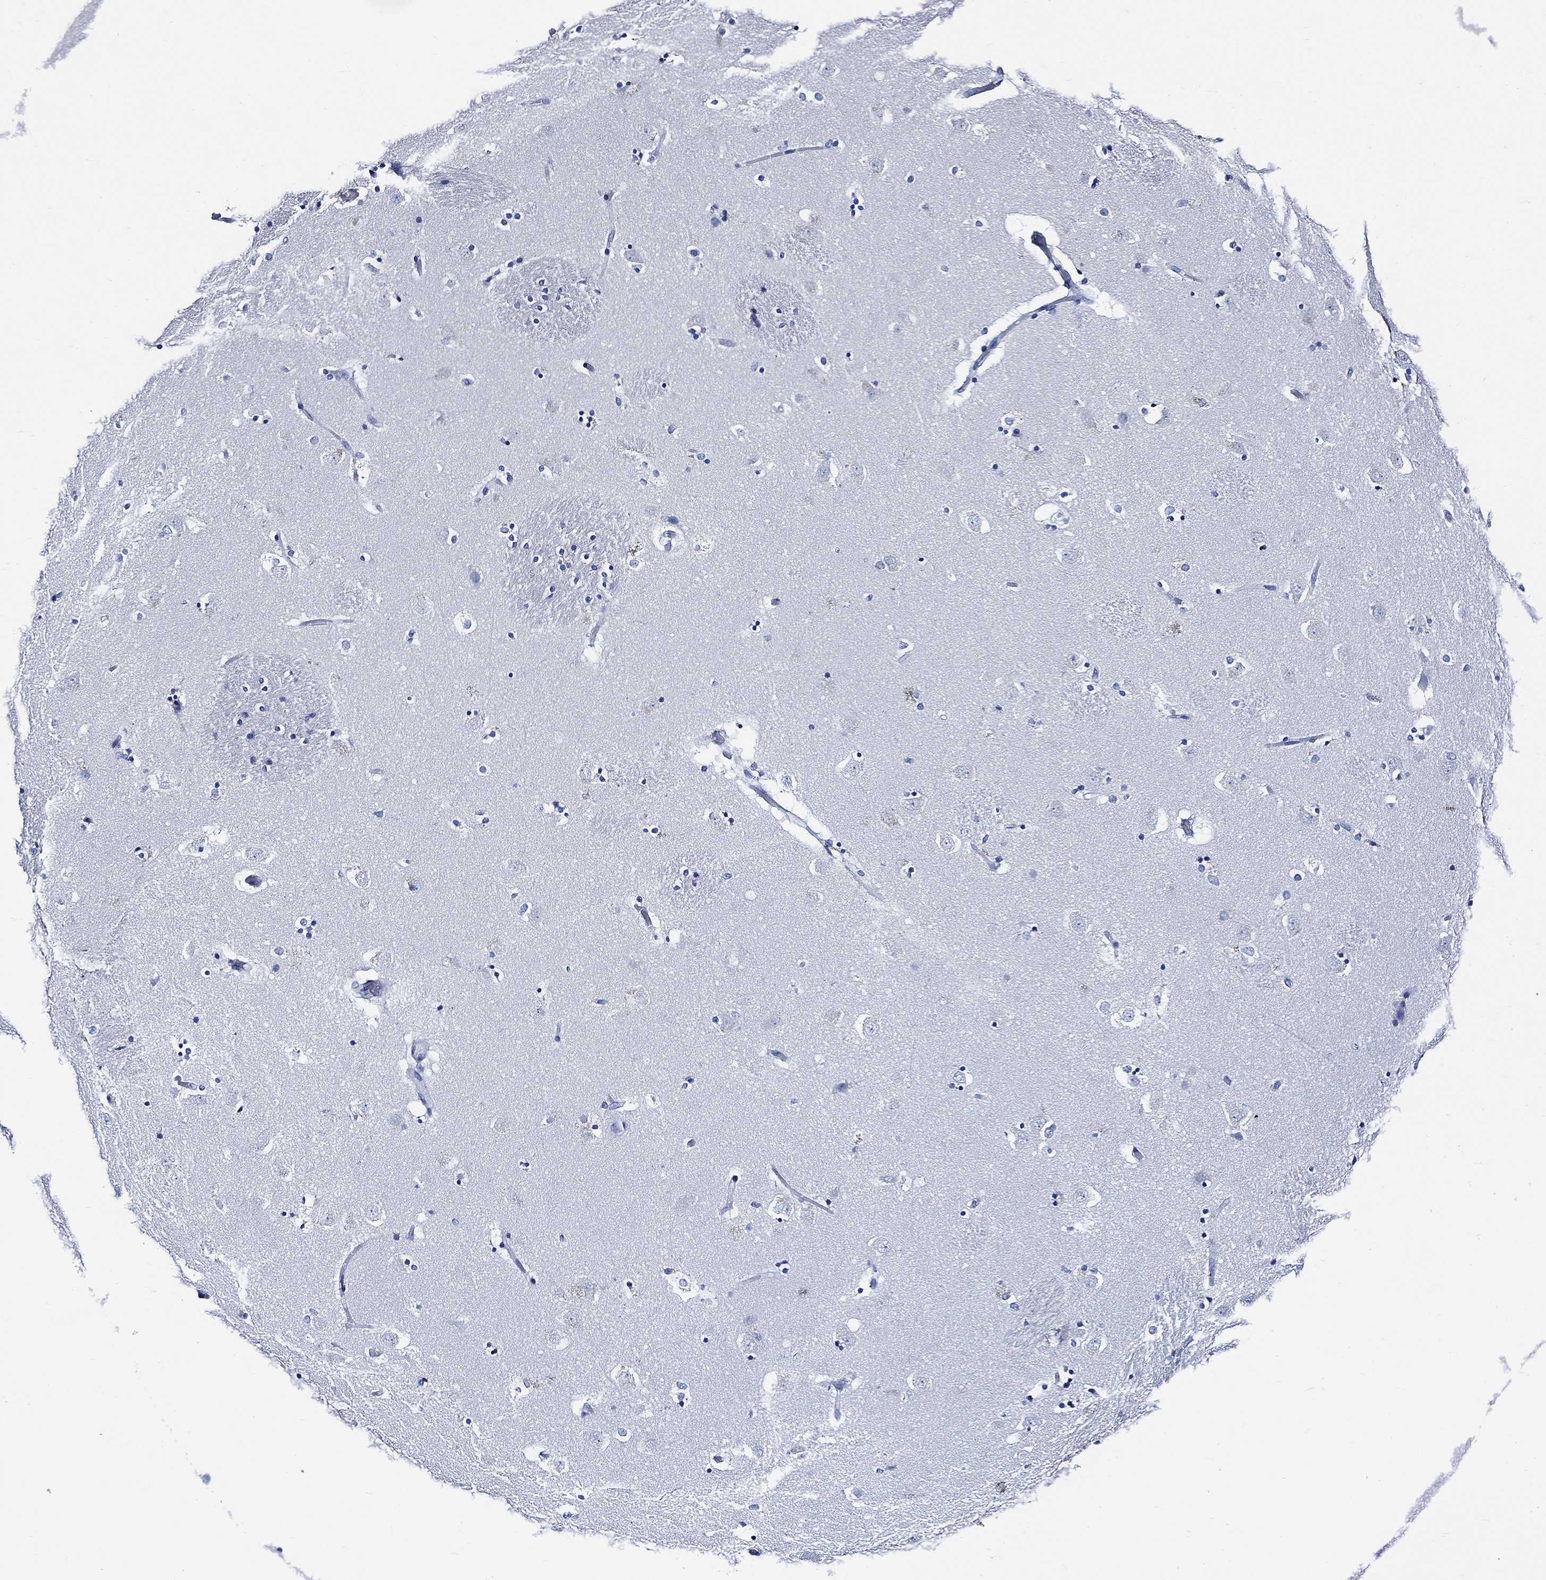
{"staining": {"intensity": "negative", "quantity": "none", "location": "none"}, "tissue": "caudate", "cell_type": "Glial cells", "image_type": "normal", "snomed": [{"axis": "morphology", "description": "Normal tissue, NOS"}, {"axis": "topography", "description": "Lateral ventricle wall"}], "caption": "DAB (3,3'-diaminobenzidine) immunohistochemical staining of unremarkable caudate demonstrates no significant staining in glial cells.", "gene": "WDR62", "patient": {"sex": "male", "age": 51}}